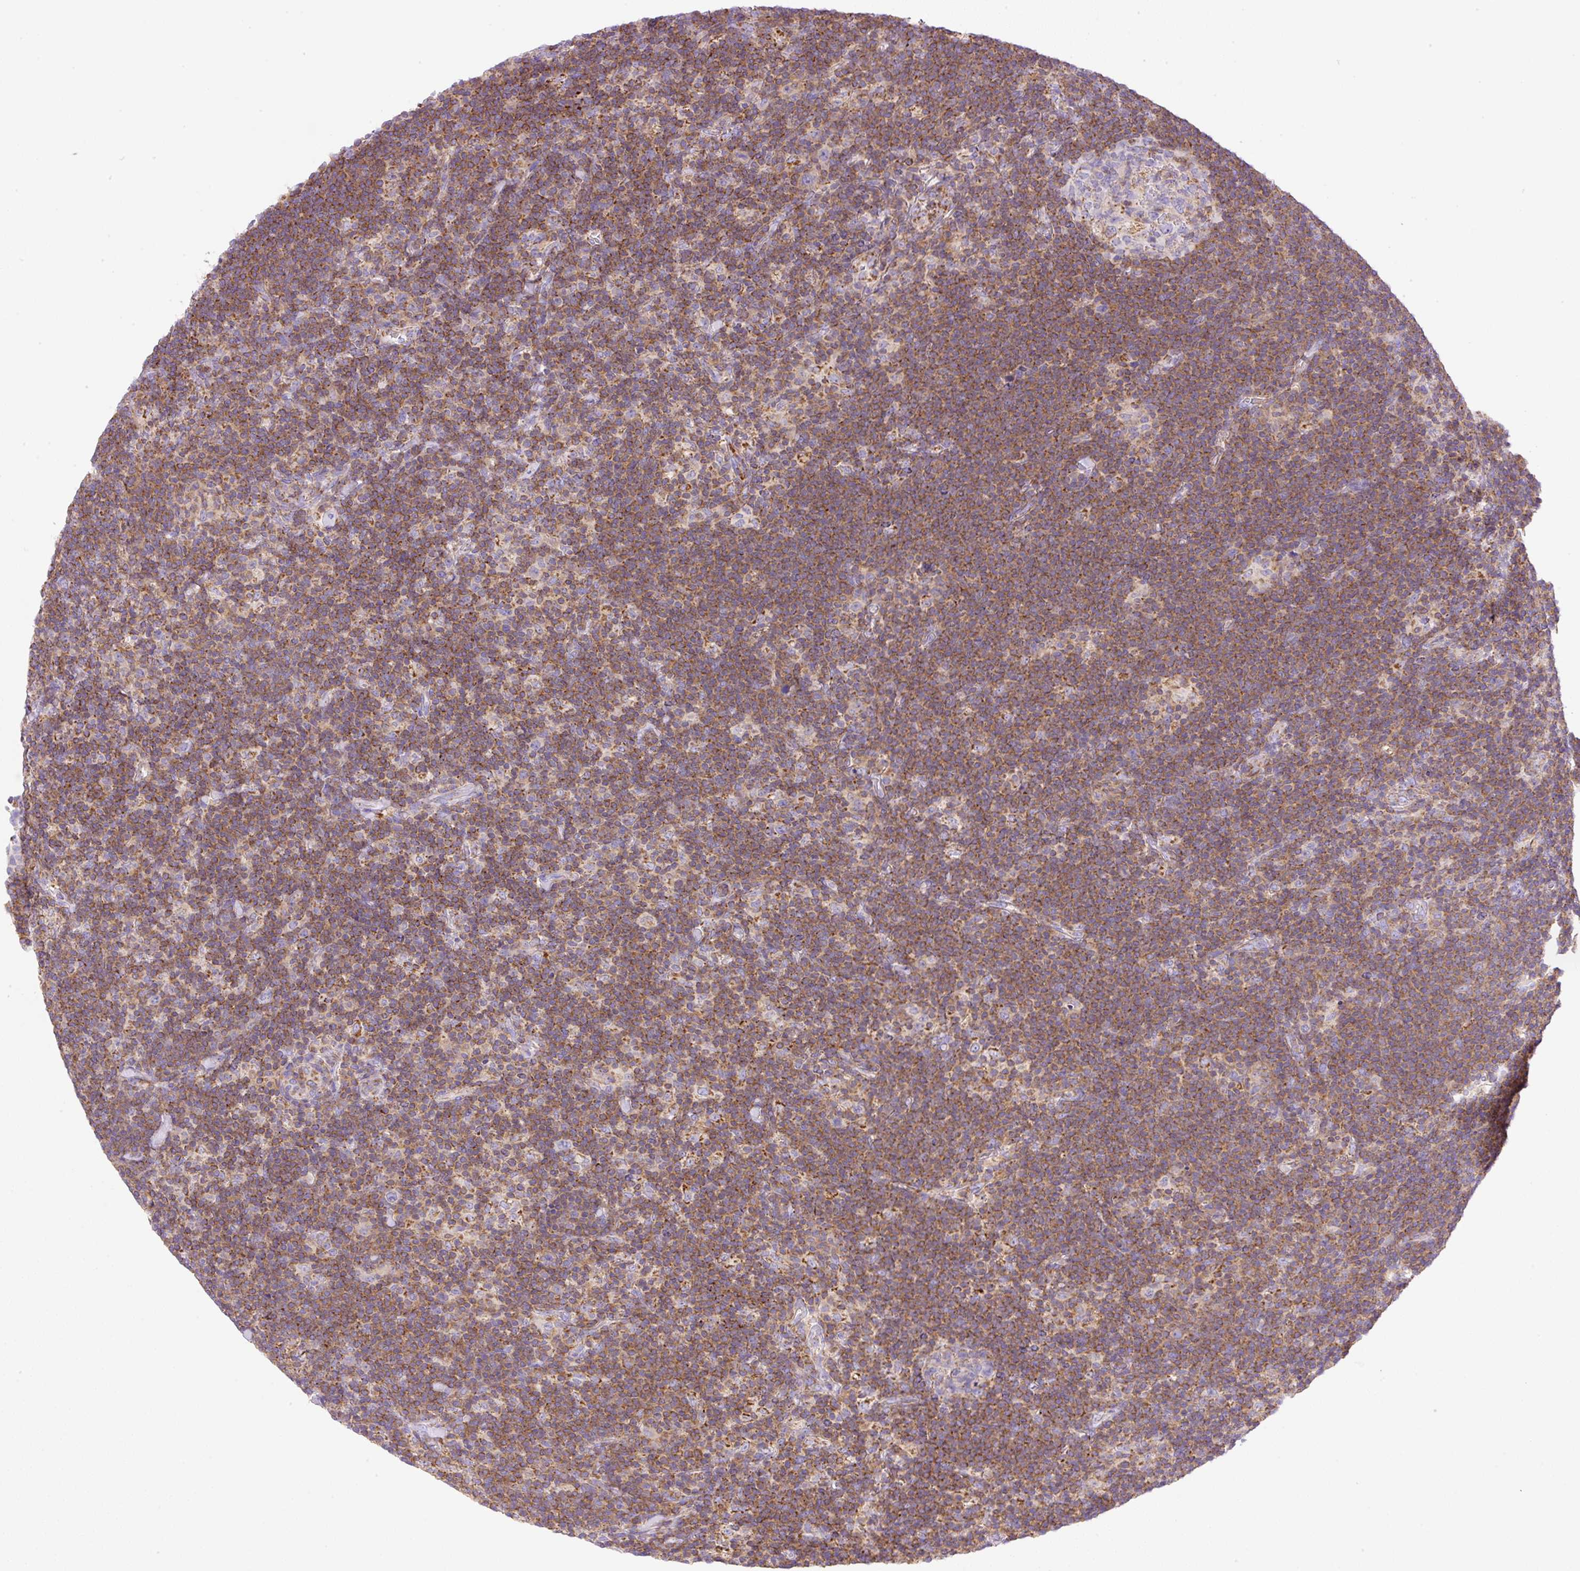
{"staining": {"intensity": "negative", "quantity": "none", "location": "none"}, "tissue": "lymphoma", "cell_type": "Tumor cells", "image_type": "cancer", "snomed": [{"axis": "morphology", "description": "Hodgkin's disease, NOS"}, {"axis": "topography", "description": "Lymph node"}], "caption": "DAB (3,3'-diaminobenzidine) immunohistochemical staining of Hodgkin's disease displays no significant expression in tumor cells. (Stains: DAB immunohistochemistry (IHC) with hematoxylin counter stain, Microscopy: brightfield microscopy at high magnification).", "gene": "NF1", "patient": {"sex": "female", "age": 57}}